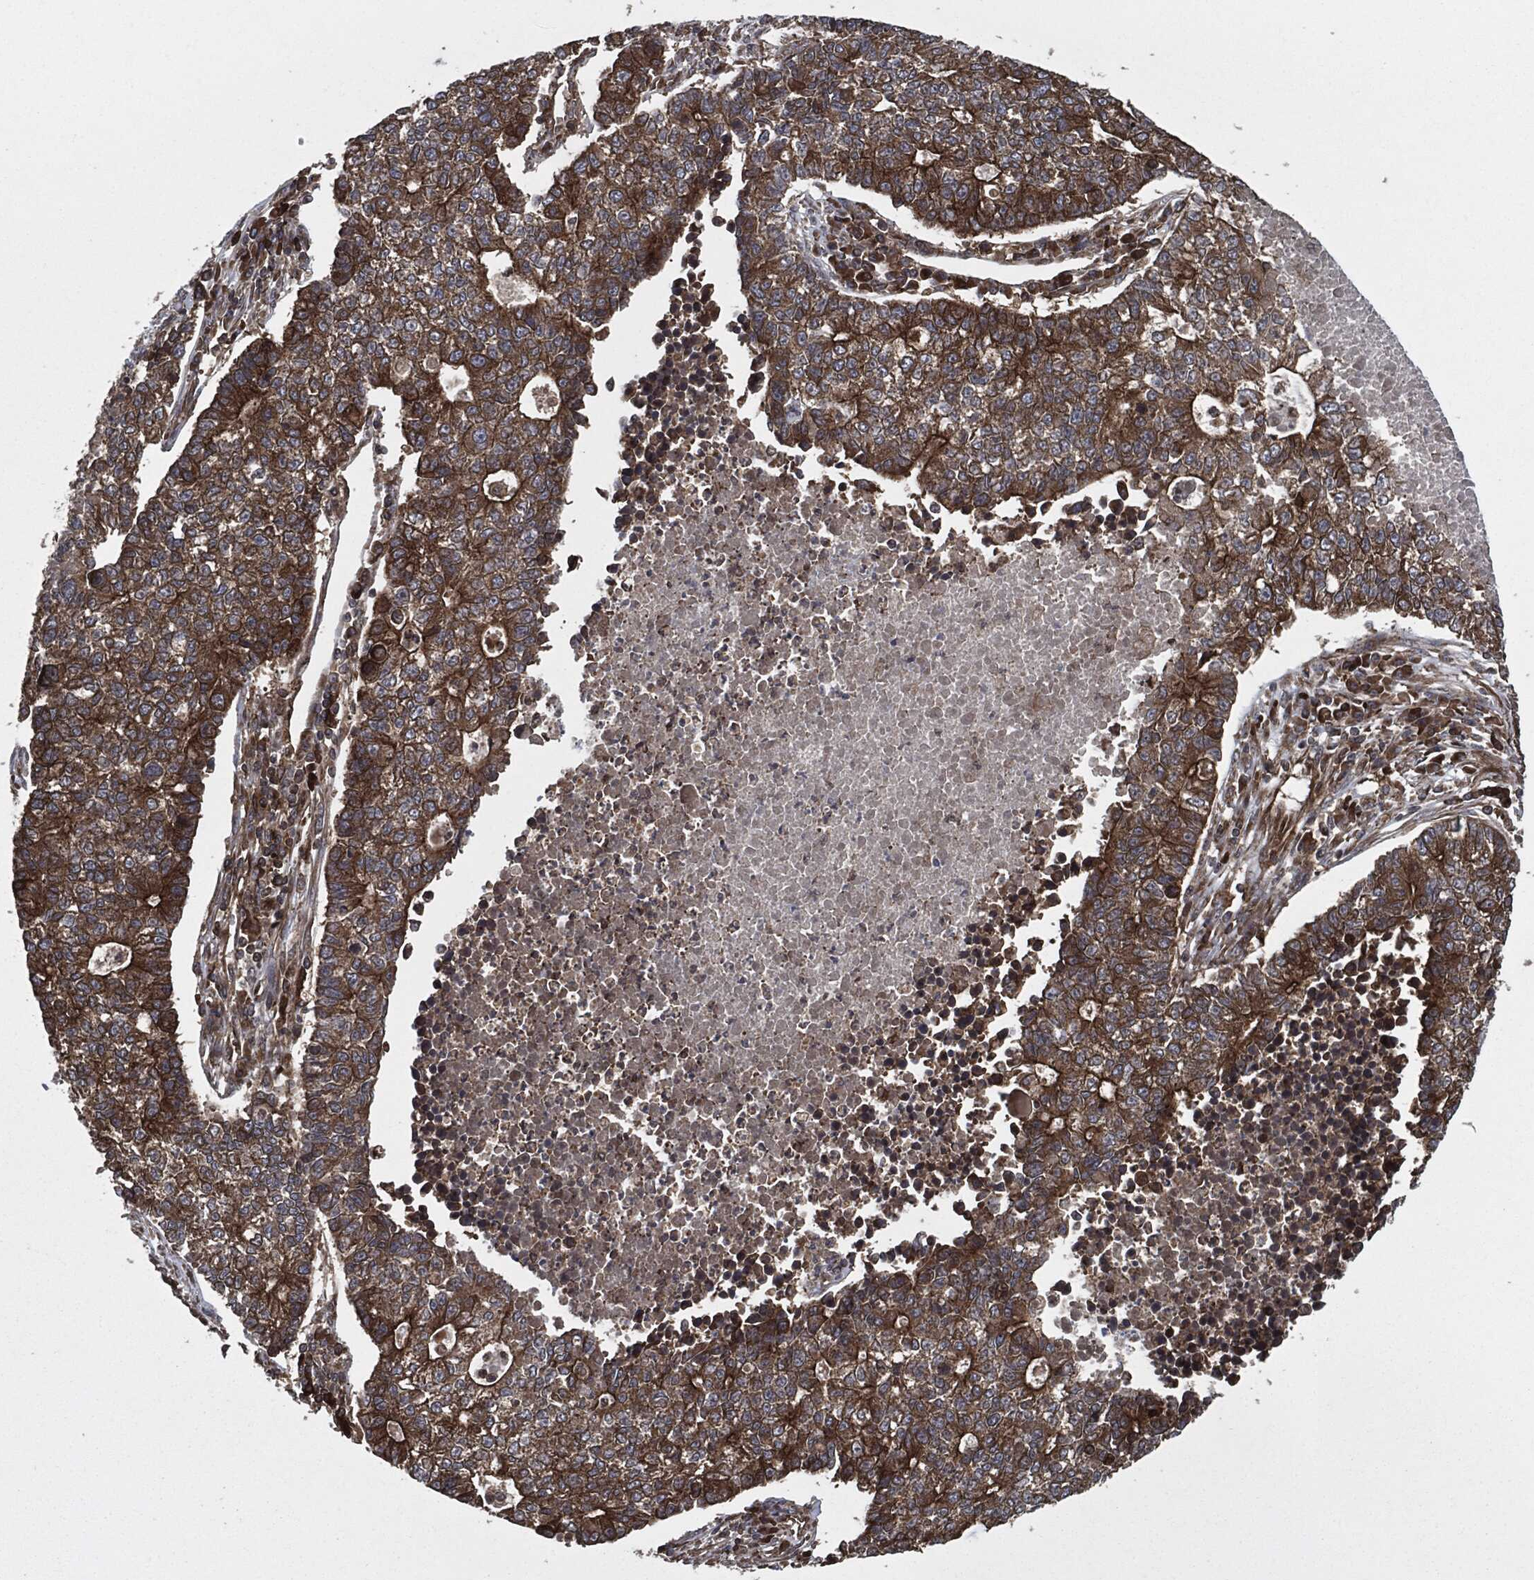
{"staining": {"intensity": "moderate", "quantity": ">75%", "location": "cytoplasmic/membranous"}, "tissue": "lung cancer", "cell_type": "Tumor cells", "image_type": "cancer", "snomed": [{"axis": "morphology", "description": "Adenocarcinoma, NOS"}, {"axis": "topography", "description": "Lung"}], "caption": "Immunohistochemical staining of lung cancer (adenocarcinoma) exhibits medium levels of moderate cytoplasmic/membranous expression in approximately >75% of tumor cells.", "gene": "RAP1GDS1", "patient": {"sex": "male", "age": 57}}